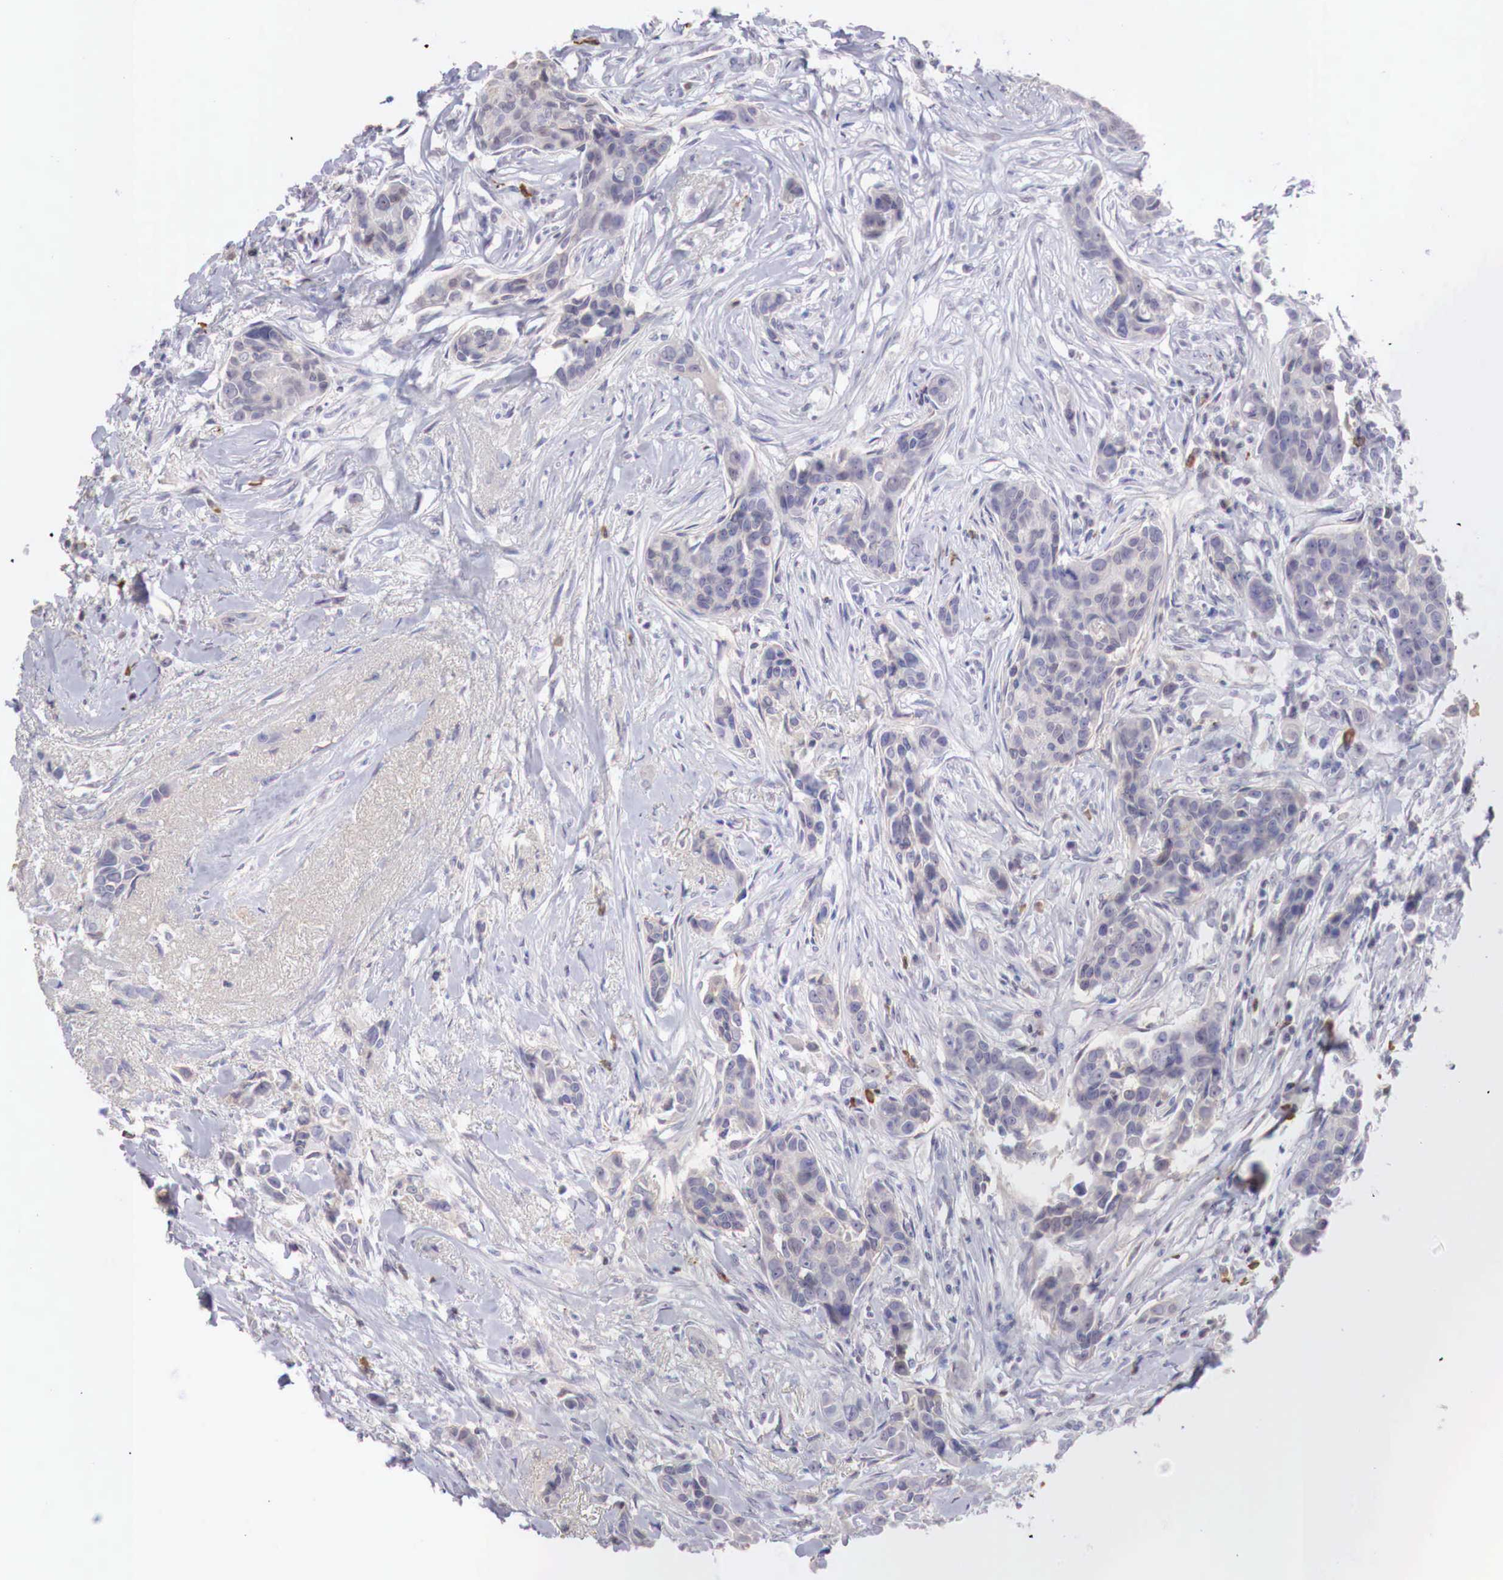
{"staining": {"intensity": "negative", "quantity": "none", "location": "none"}, "tissue": "breast cancer", "cell_type": "Tumor cells", "image_type": "cancer", "snomed": [{"axis": "morphology", "description": "Duct carcinoma"}, {"axis": "topography", "description": "Breast"}], "caption": "DAB (3,3'-diaminobenzidine) immunohistochemical staining of human breast cancer displays no significant staining in tumor cells. (DAB immunohistochemistry with hematoxylin counter stain).", "gene": "XPNPEP2", "patient": {"sex": "female", "age": 91}}